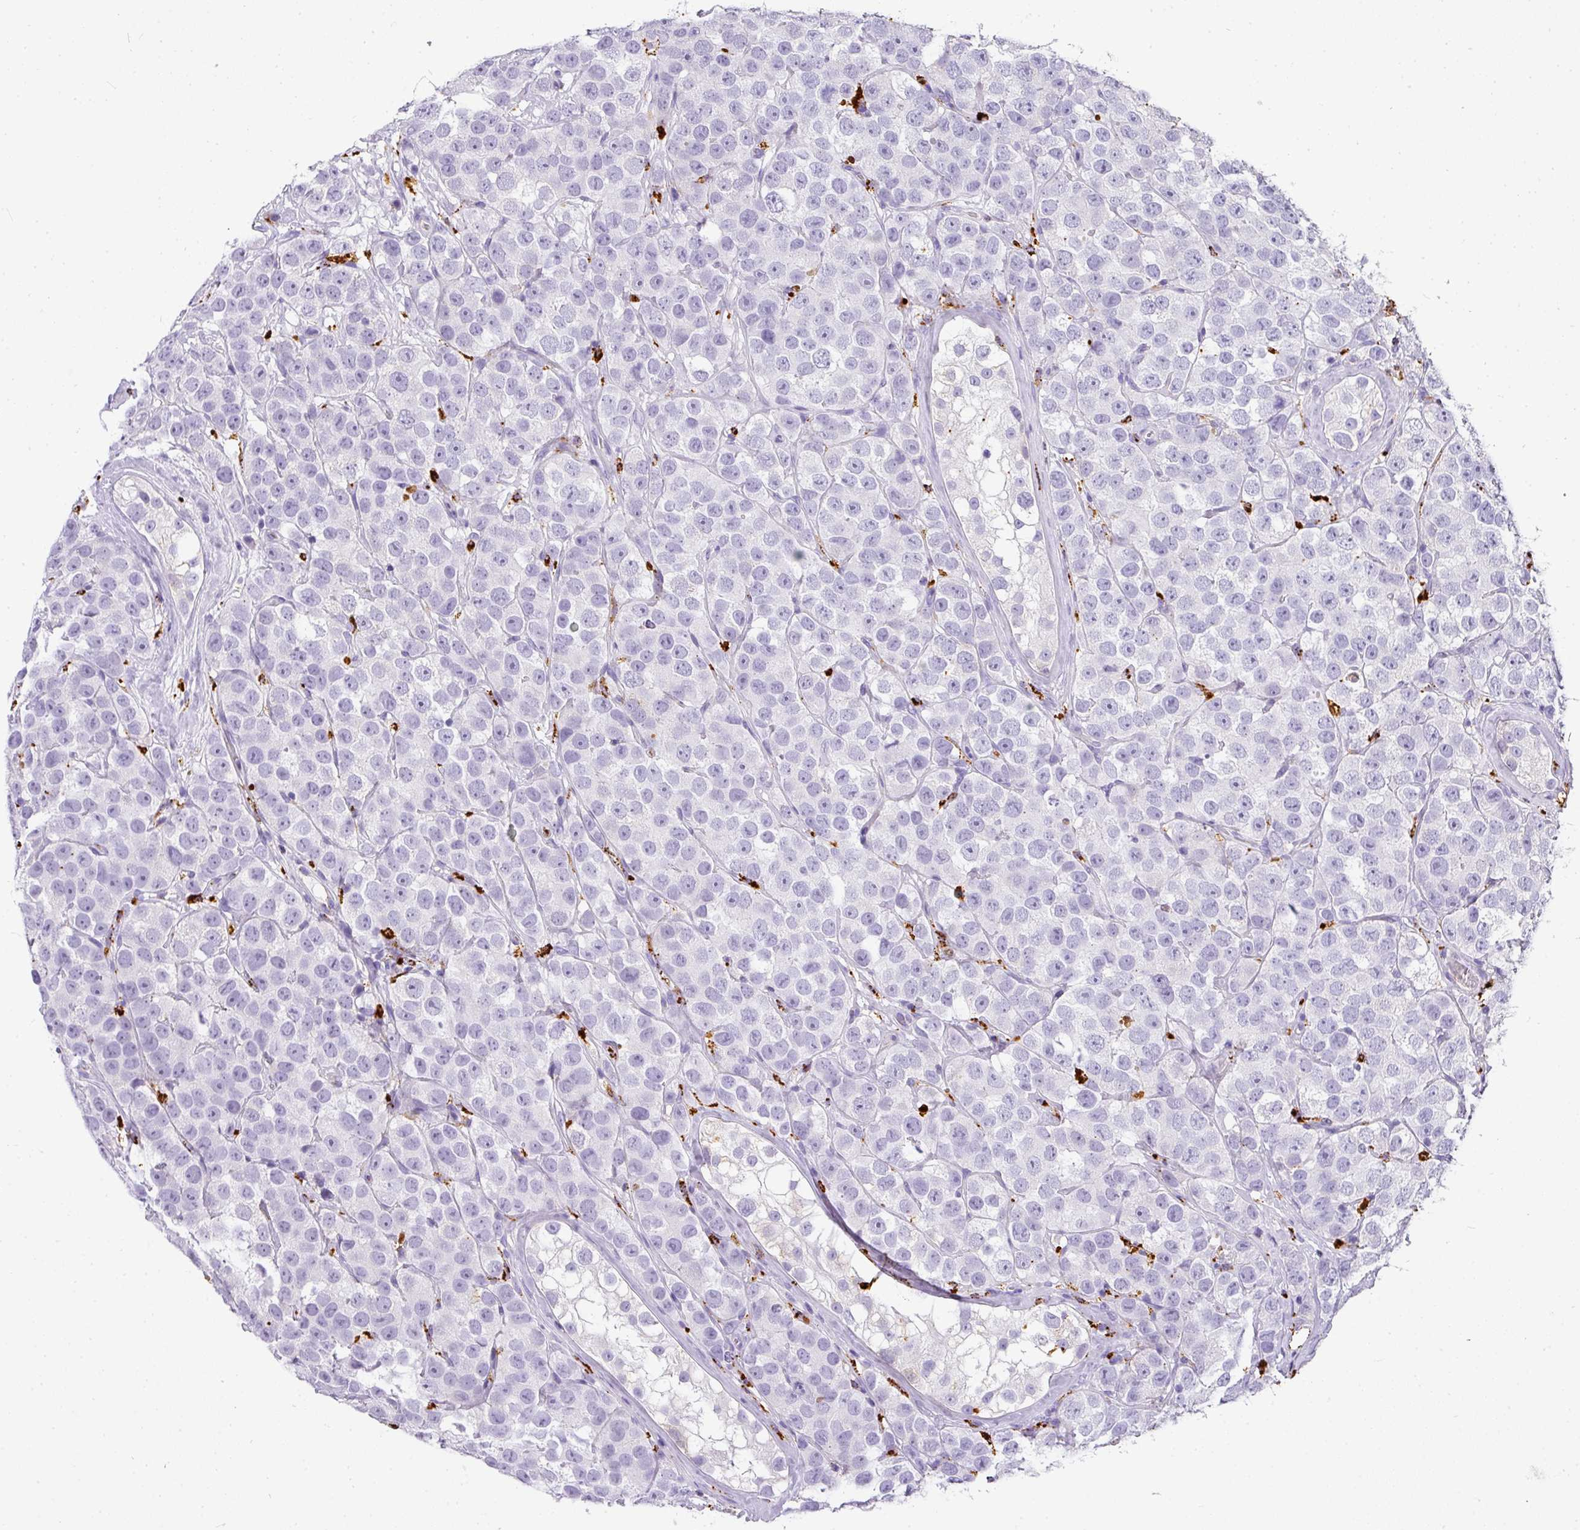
{"staining": {"intensity": "negative", "quantity": "none", "location": "none"}, "tissue": "testis cancer", "cell_type": "Tumor cells", "image_type": "cancer", "snomed": [{"axis": "morphology", "description": "Seminoma, NOS"}, {"axis": "topography", "description": "Testis"}], "caption": "A photomicrograph of human testis cancer is negative for staining in tumor cells.", "gene": "MMACHC", "patient": {"sex": "male", "age": 28}}